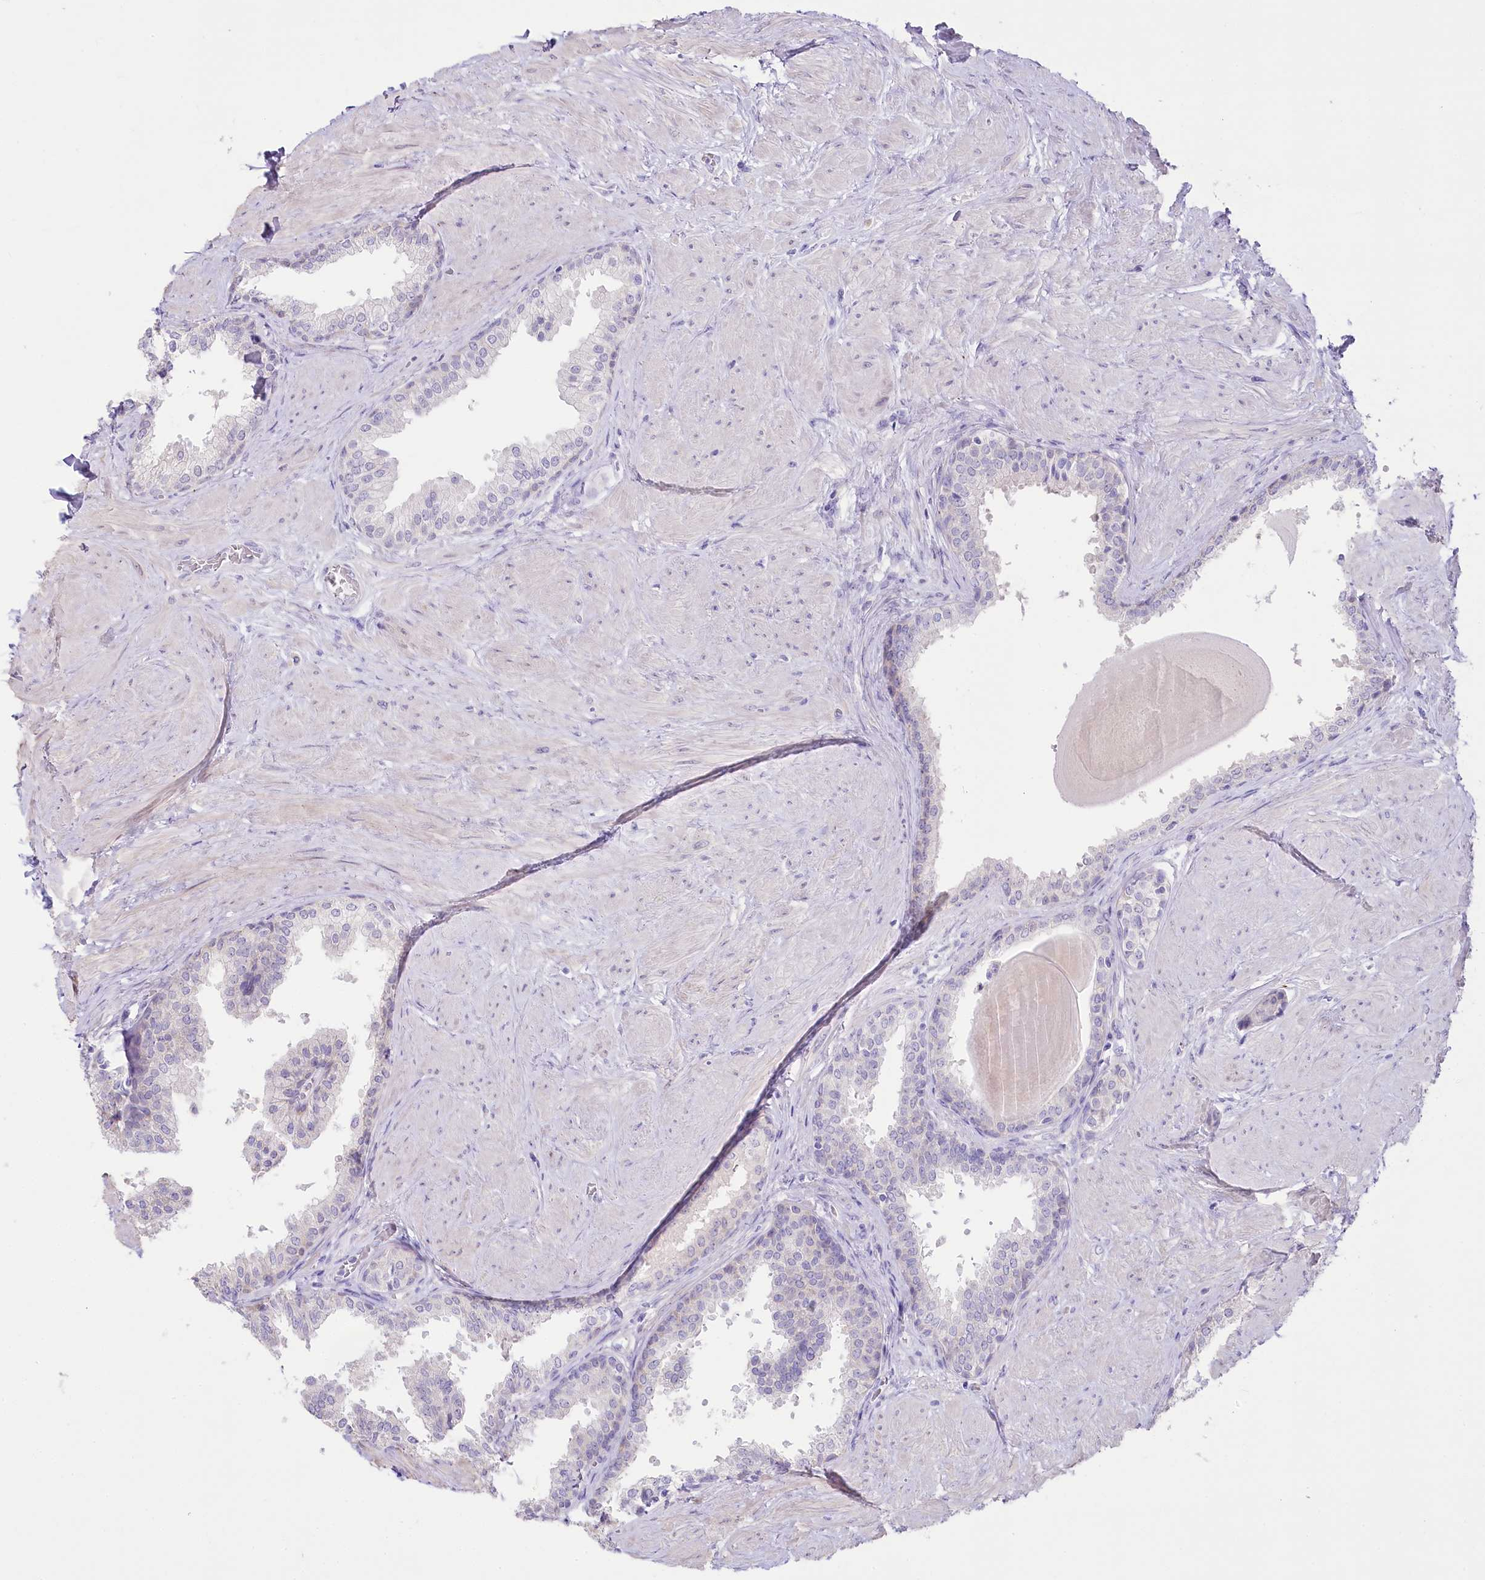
{"staining": {"intensity": "negative", "quantity": "none", "location": "none"}, "tissue": "prostate", "cell_type": "Glandular cells", "image_type": "normal", "snomed": [{"axis": "morphology", "description": "Normal tissue, NOS"}, {"axis": "topography", "description": "Prostate"}], "caption": "DAB immunohistochemical staining of normal human prostate demonstrates no significant expression in glandular cells.", "gene": "MYOZ1", "patient": {"sex": "male", "age": 48}}